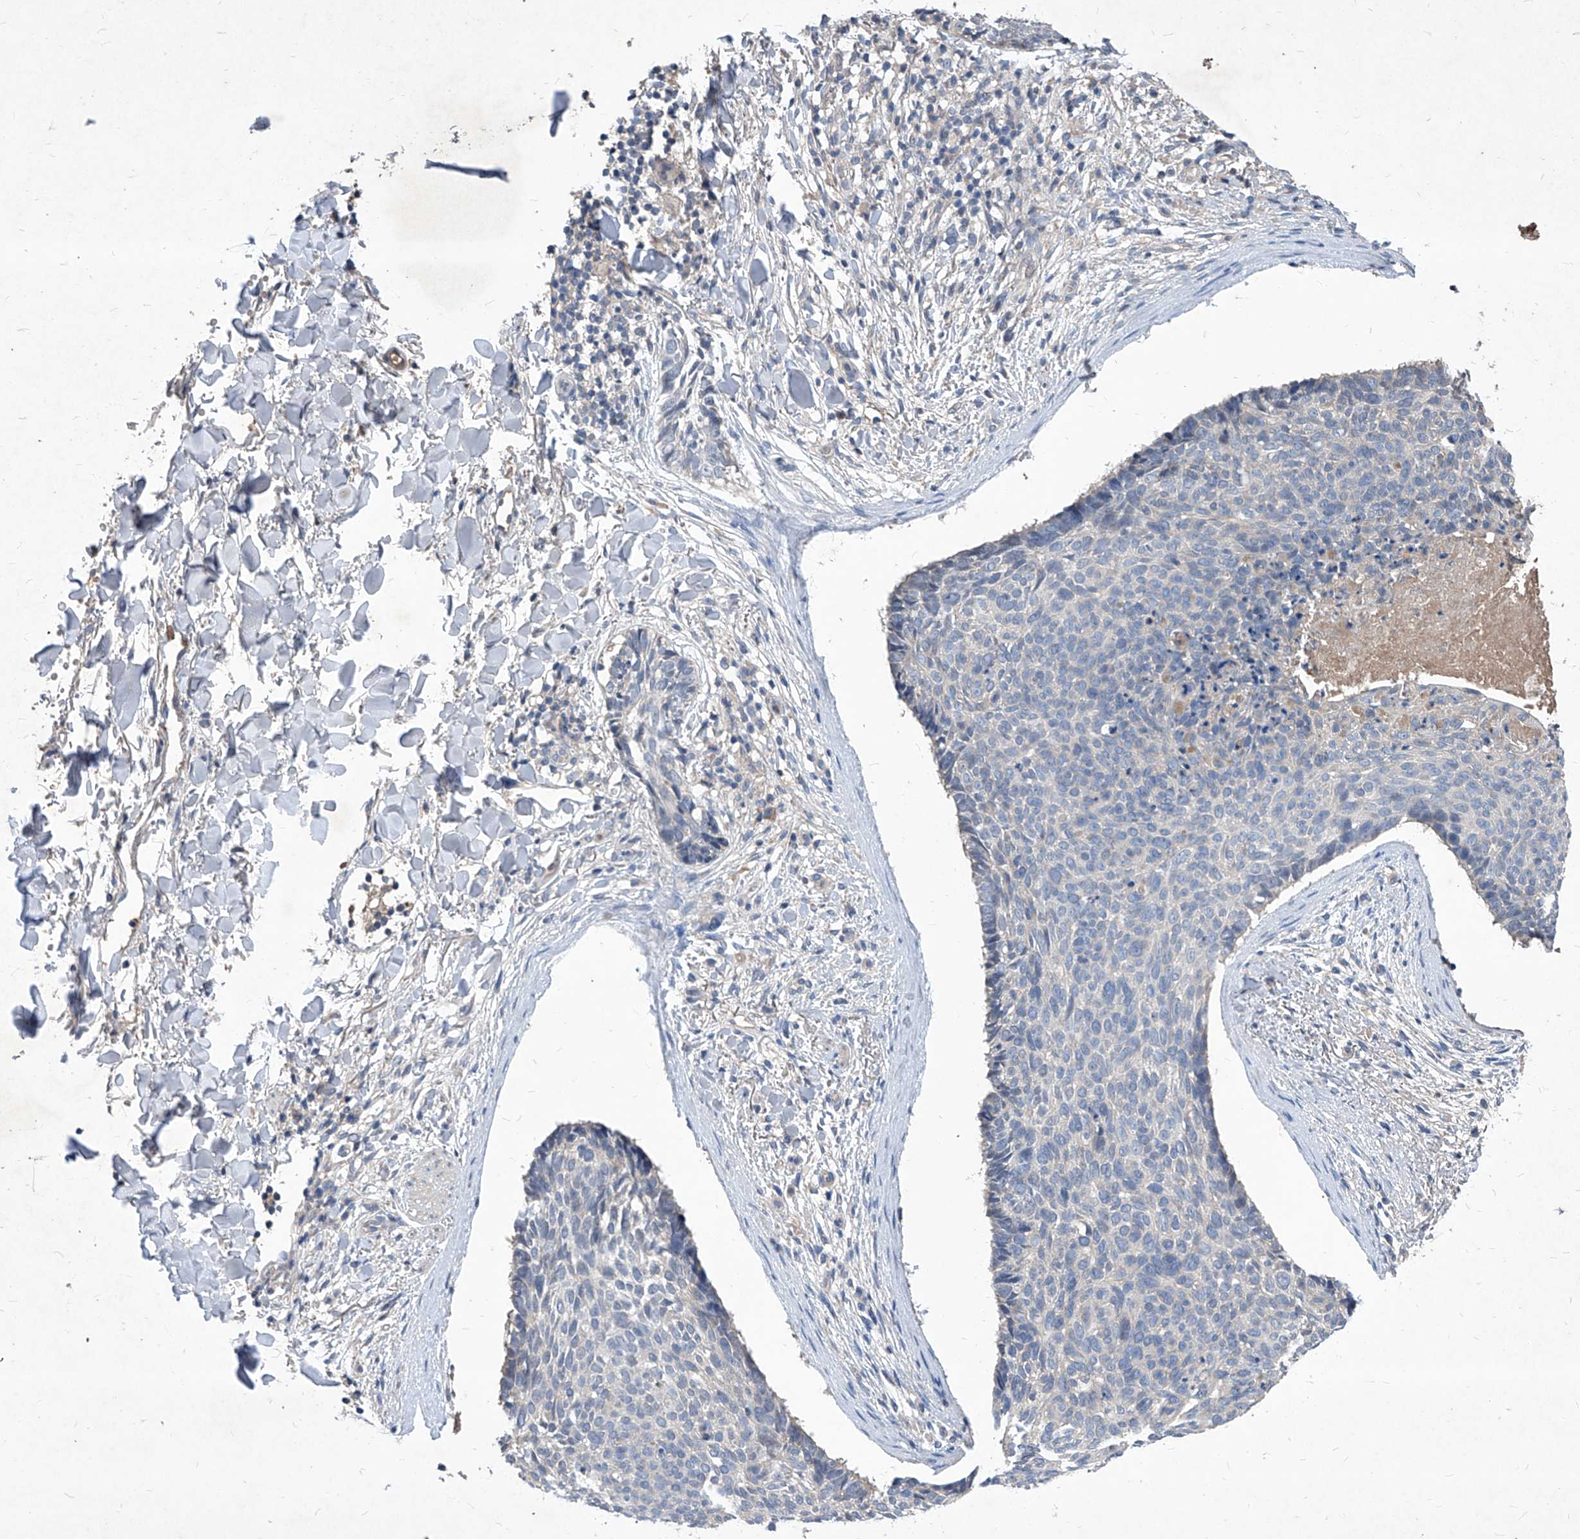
{"staining": {"intensity": "negative", "quantity": "none", "location": "none"}, "tissue": "skin cancer", "cell_type": "Tumor cells", "image_type": "cancer", "snomed": [{"axis": "morphology", "description": "Normal tissue, NOS"}, {"axis": "morphology", "description": "Basal cell carcinoma"}, {"axis": "topography", "description": "Skin"}], "caption": "This is an immunohistochemistry histopathology image of basal cell carcinoma (skin). There is no expression in tumor cells.", "gene": "SYNGR1", "patient": {"sex": "female", "age": 56}}